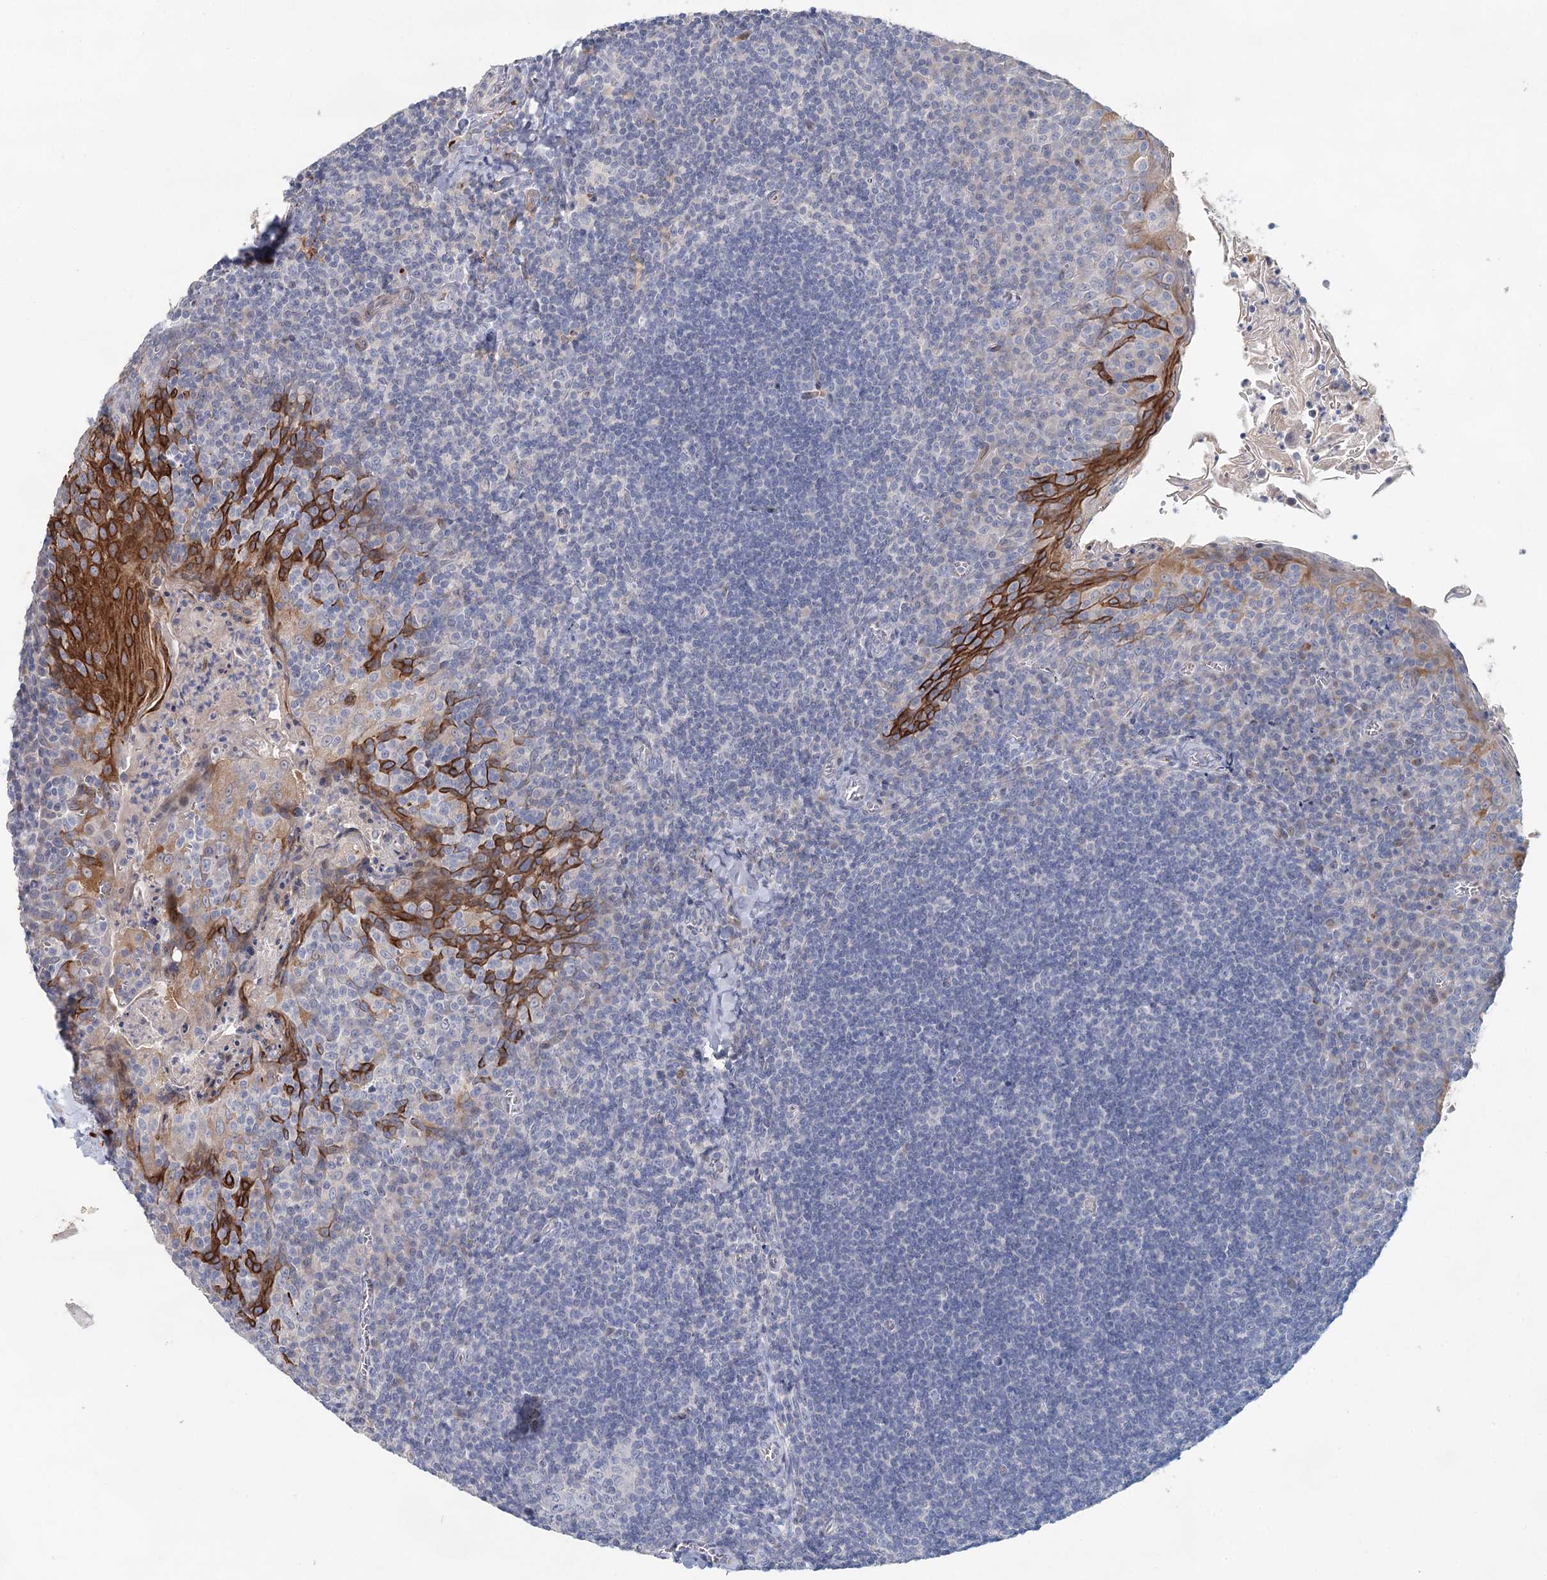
{"staining": {"intensity": "negative", "quantity": "none", "location": "none"}, "tissue": "tonsil", "cell_type": "Germinal center cells", "image_type": "normal", "snomed": [{"axis": "morphology", "description": "Normal tissue, NOS"}, {"axis": "topography", "description": "Tonsil"}], "caption": "IHC micrograph of unremarkable tonsil: human tonsil stained with DAB demonstrates no significant protein expression in germinal center cells.", "gene": "SLC19A3", "patient": {"sex": "male", "age": 27}}